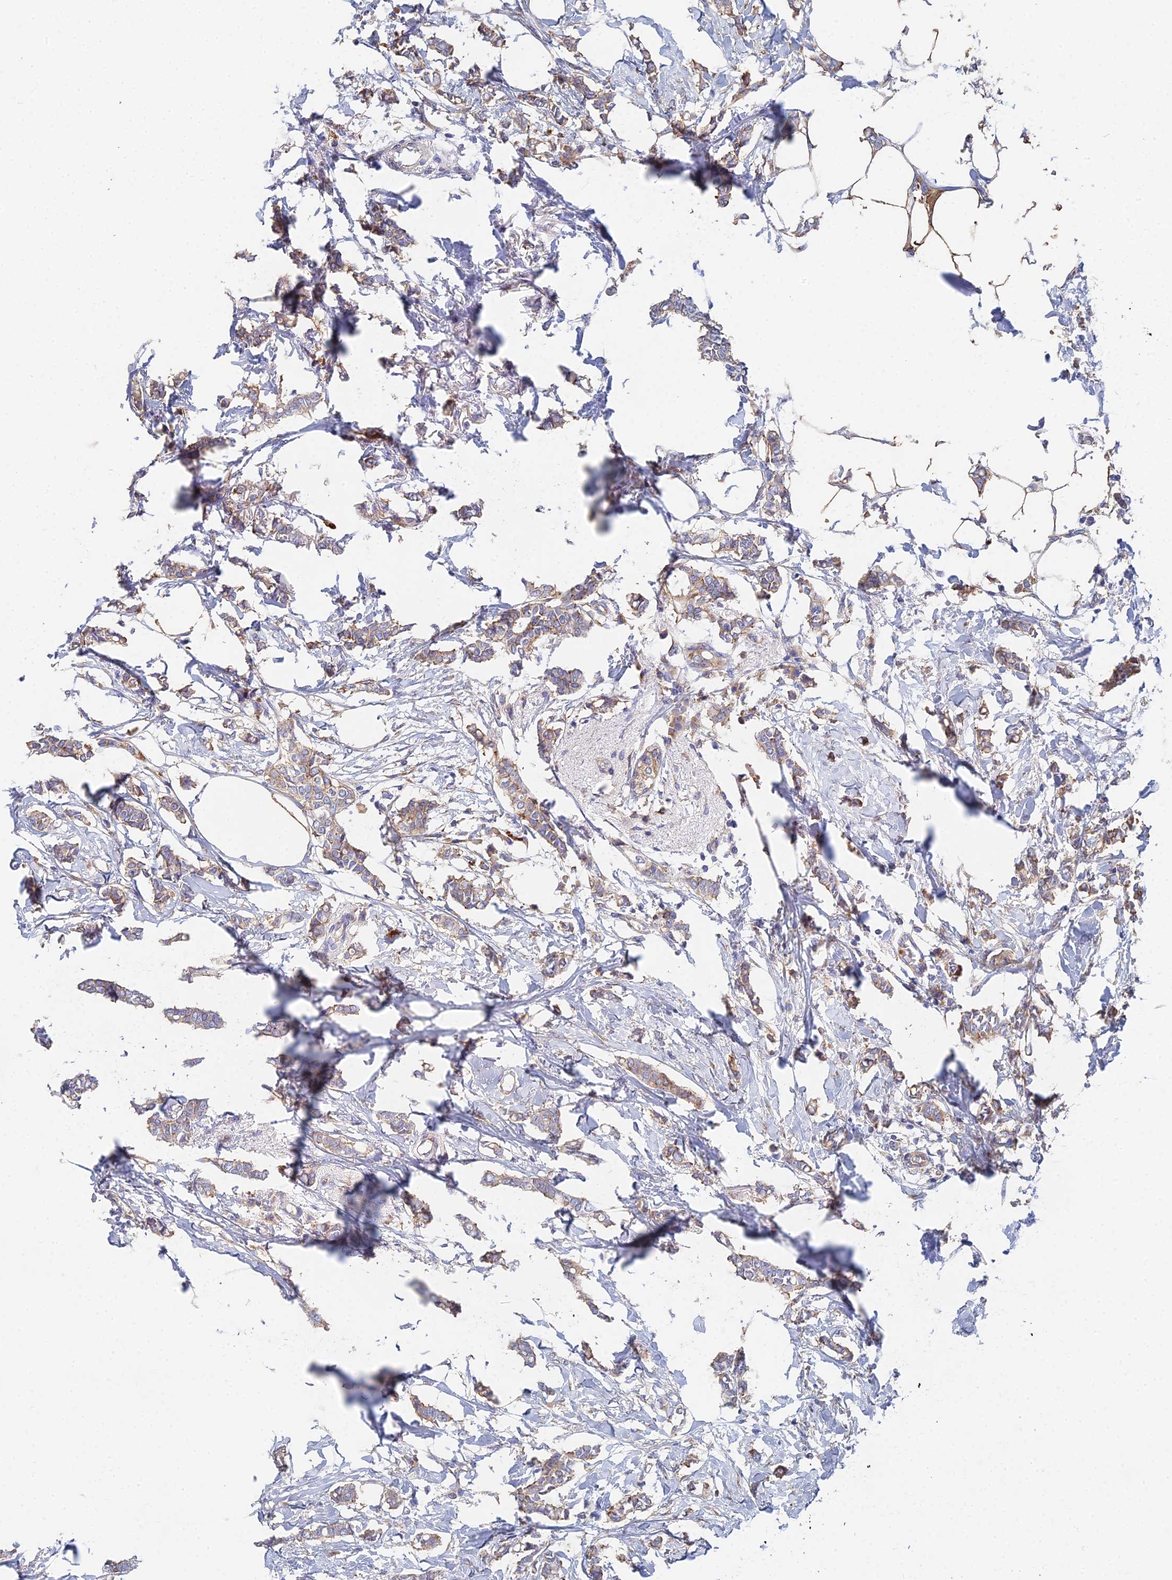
{"staining": {"intensity": "weak", "quantity": ">75%", "location": "cytoplasmic/membranous"}, "tissue": "breast cancer", "cell_type": "Tumor cells", "image_type": "cancer", "snomed": [{"axis": "morphology", "description": "Duct carcinoma"}, {"axis": "topography", "description": "Breast"}], "caption": "Immunohistochemistry histopathology image of breast intraductal carcinoma stained for a protein (brown), which demonstrates low levels of weak cytoplasmic/membranous staining in about >75% of tumor cells.", "gene": "ELOF1", "patient": {"sex": "female", "age": 41}}